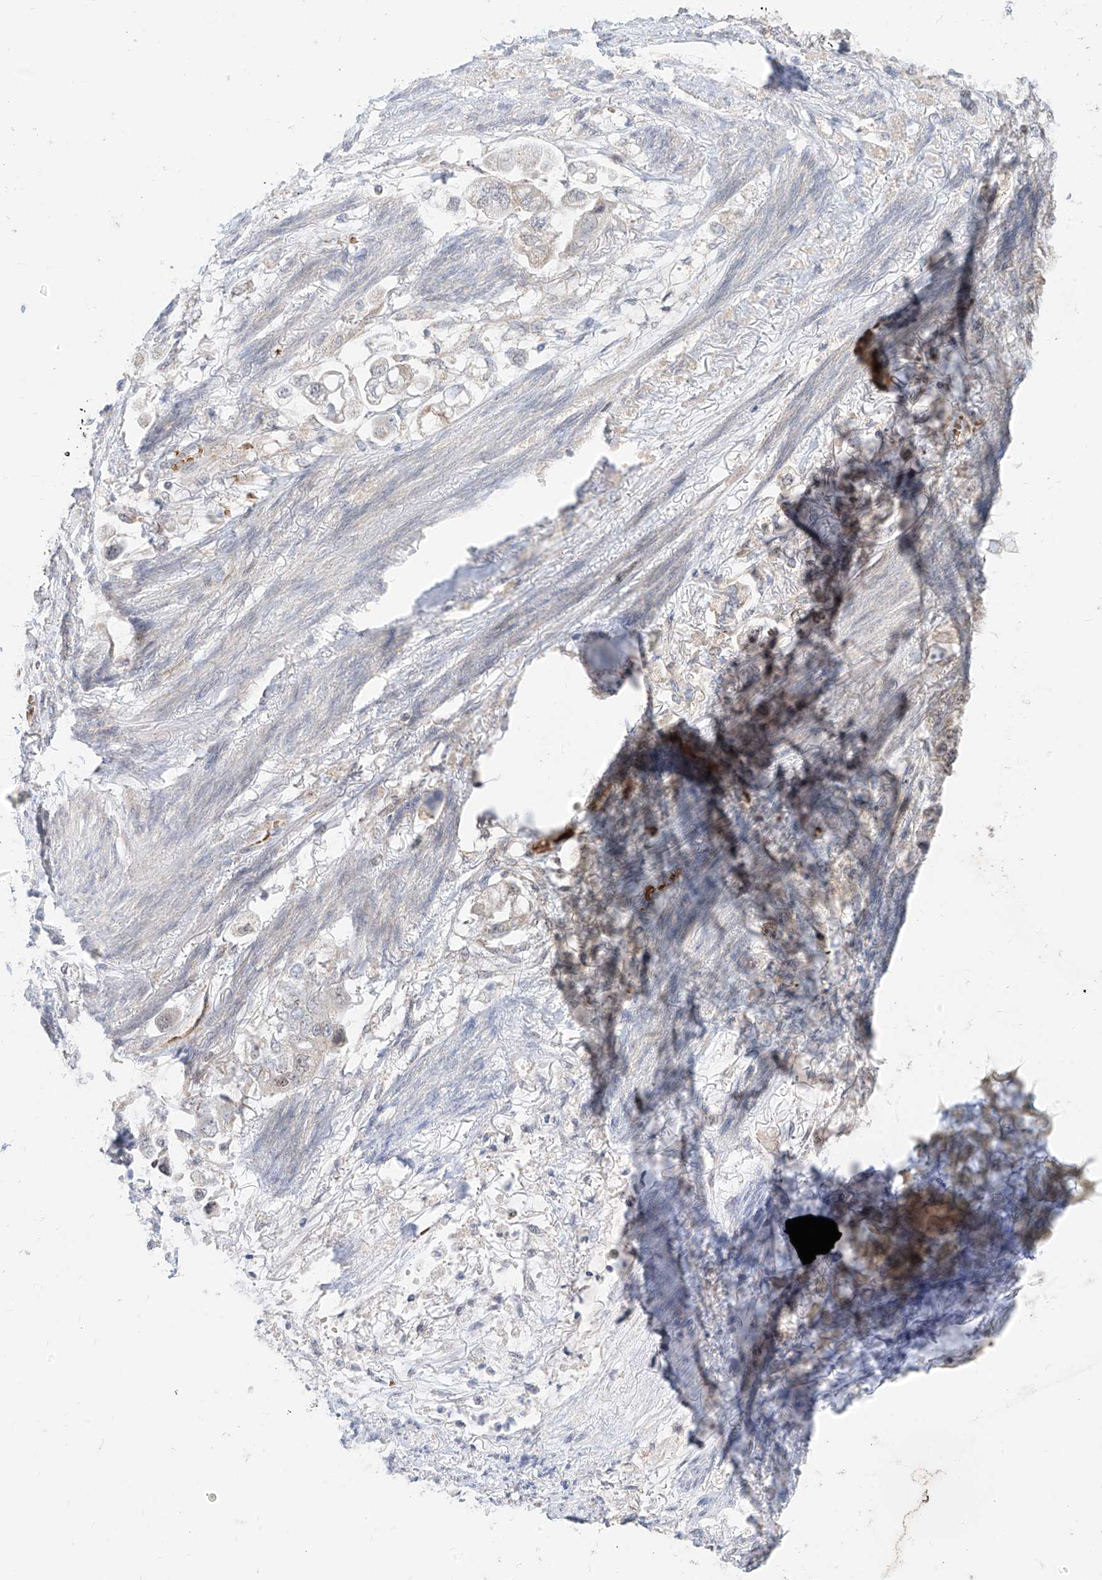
{"staining": {"intensity": "negative", "quantity": "none", "location": "none"}, "tissue": "stomach cancer", "cell_type": "Tumor cells", "image_type": "cancer", "snomed": [{"axis": "morphology", "description": "Adenocarcinoma, NOS"}, {"axis": "topography", "description": "Stomach"}], "caption": "Tumor cells are negative for protein expression in human stomach cancer.", "gene": "ARHGEF40", "patient": {"sex": "male", "age": 62}}